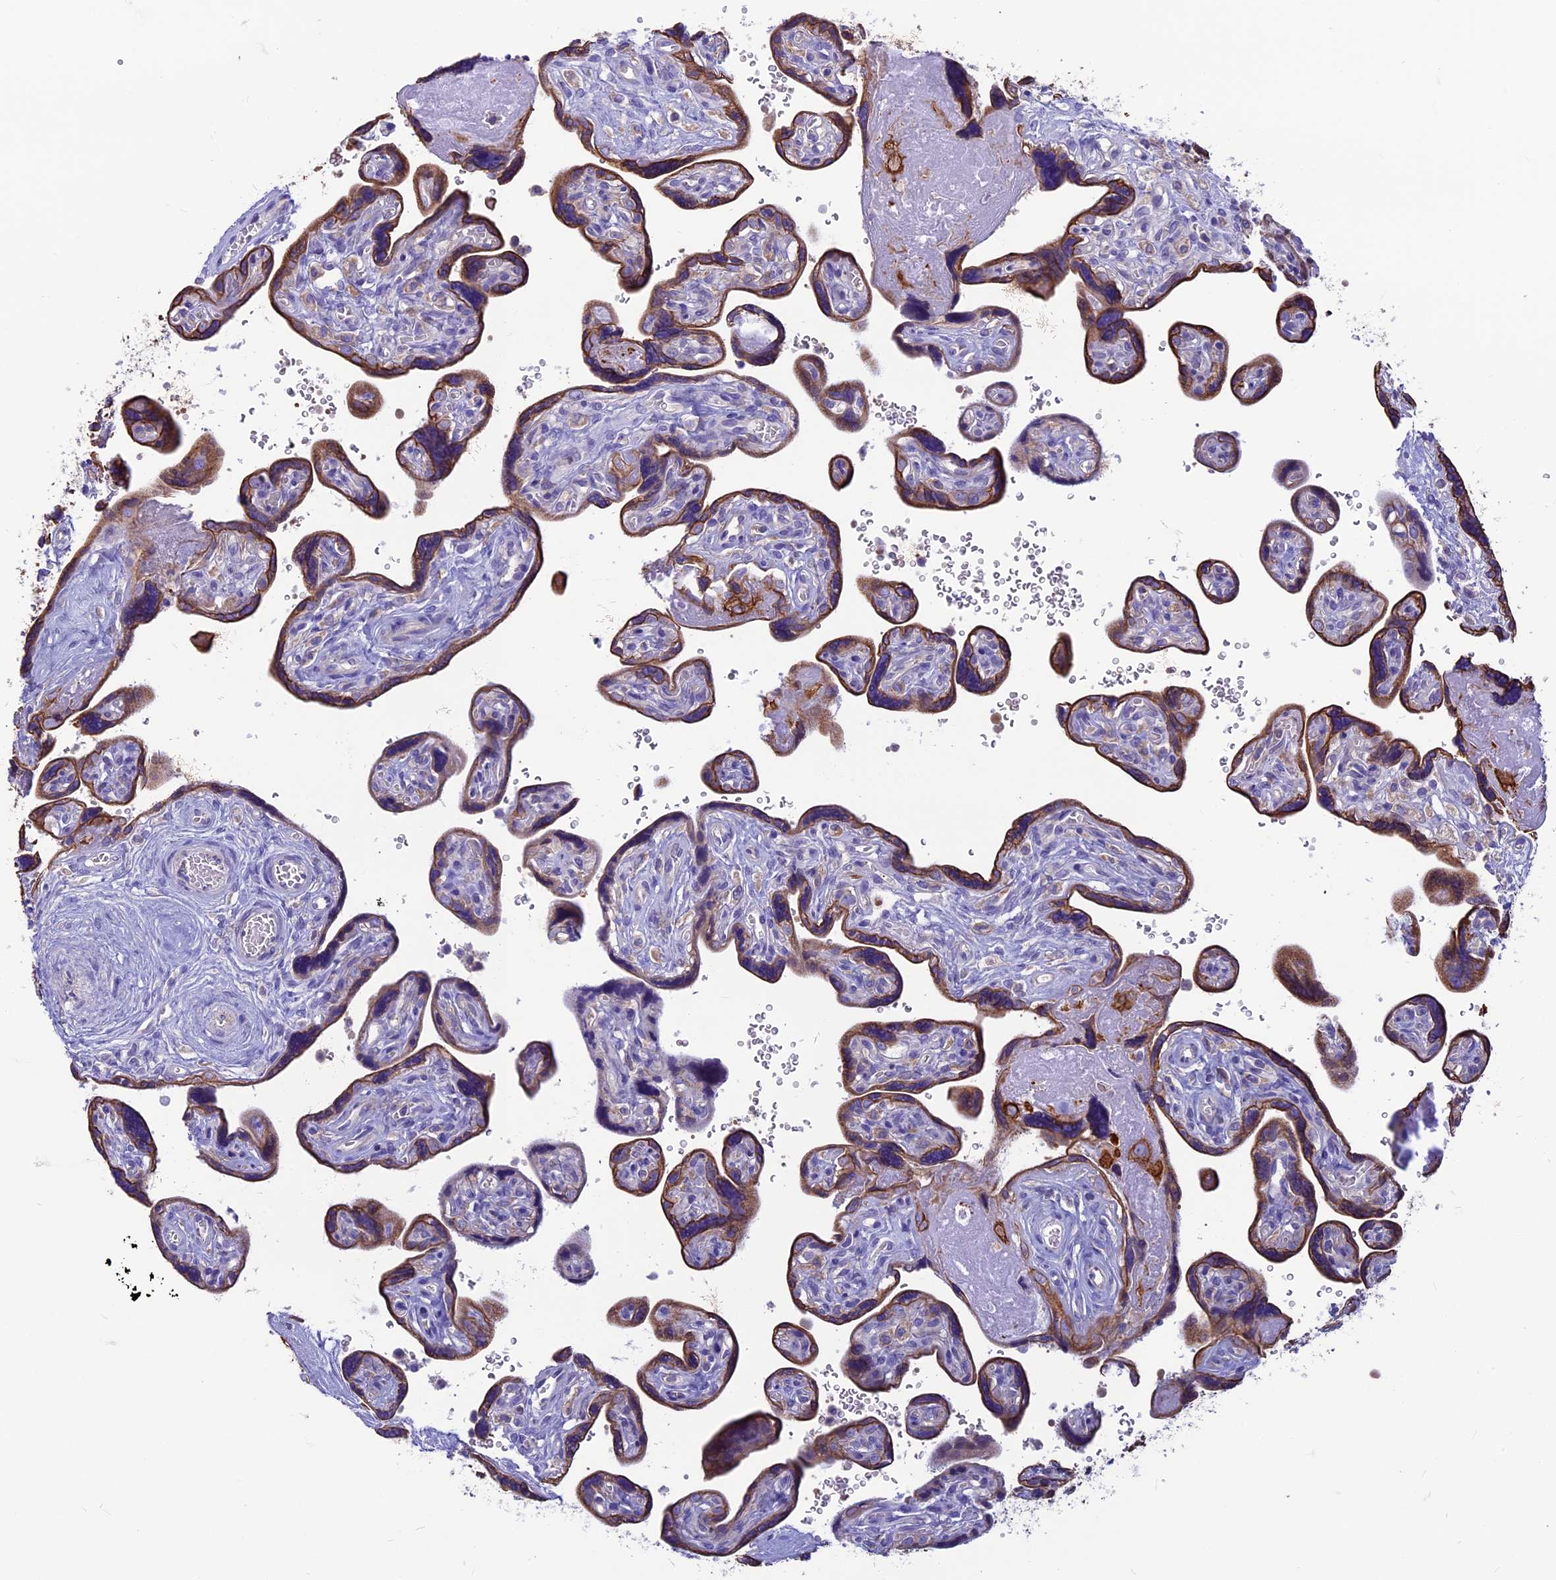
{"staining": {"intensity": "moderate", "quantity": "25%-75%", "location": "cytoplasmic/membranous"}, "tissue": "placenta", "cell_type": "Trophoblastic cells", "image_type": "normal", "snomed": [{"axis": "morphology", "description": "Normal tissue, NOS"}, {"axis": "topography", "description": "Placenta"}], "caption": "DAB immunohistochemical staining of normal placenta reveals moderate cytoplasmic/membranous protein positivity in approximately 25%-75% of trophoblastic cells.", "gene": "CDAN1", "patient": {"sex": "female", "age": 39}}